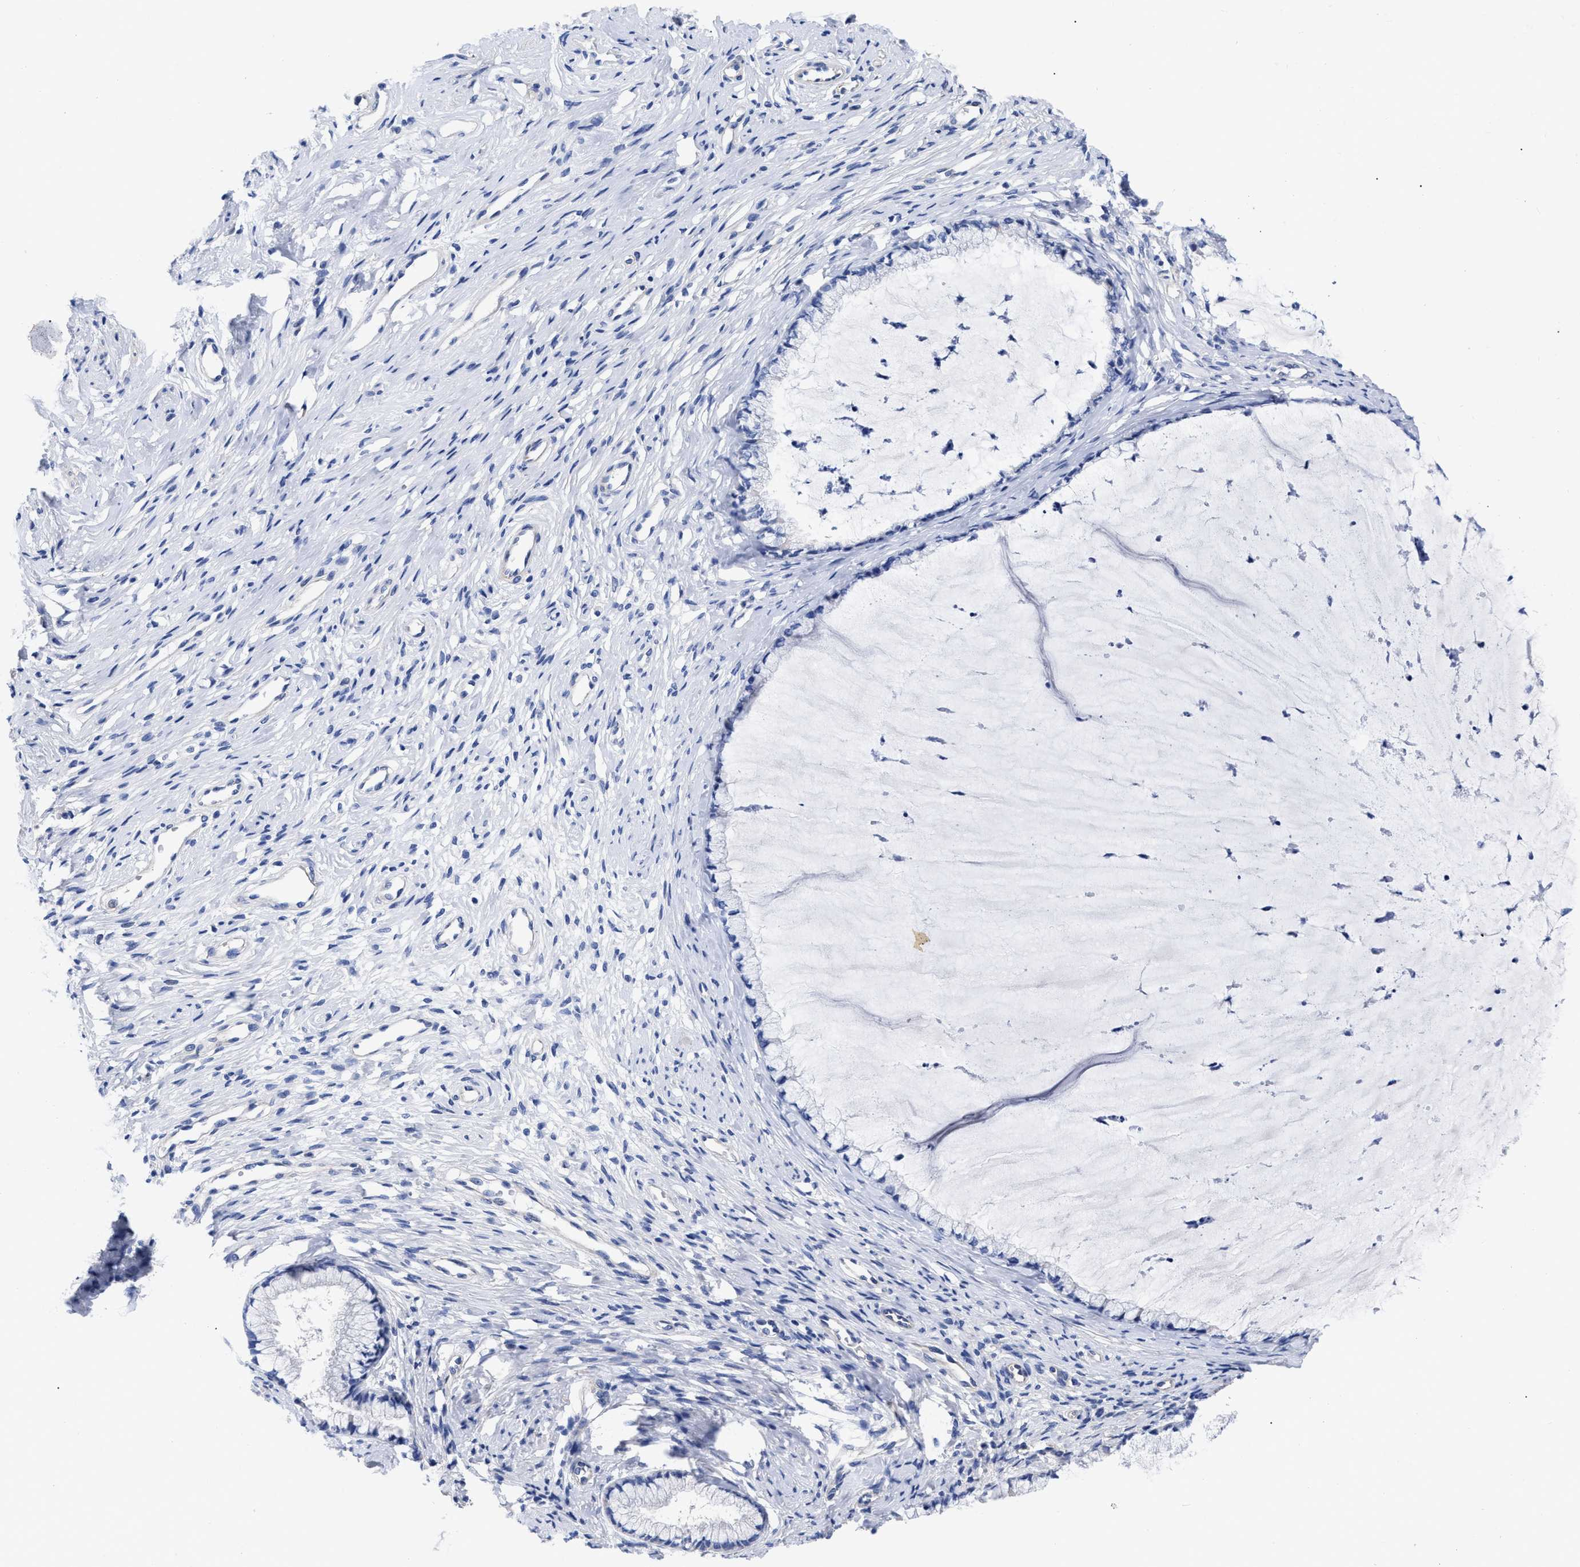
{"staining": {"intensity": "negative", "quantity": "none", "location": "none"}, "tissue": "cervix", "cell_type": "Glandular cells", "image_type": "normal", "snomed": [{"axis": "morphology", "description": "Normal tissue, NOS"}, {"axis": "topography", "description": "Cervix"}], "caption": "Immunohistochemical staining of benign cervix shows no significant staining in glandular cells.", "gene": "IRAG2", "patient": {"sex": "female", "age": 77}}